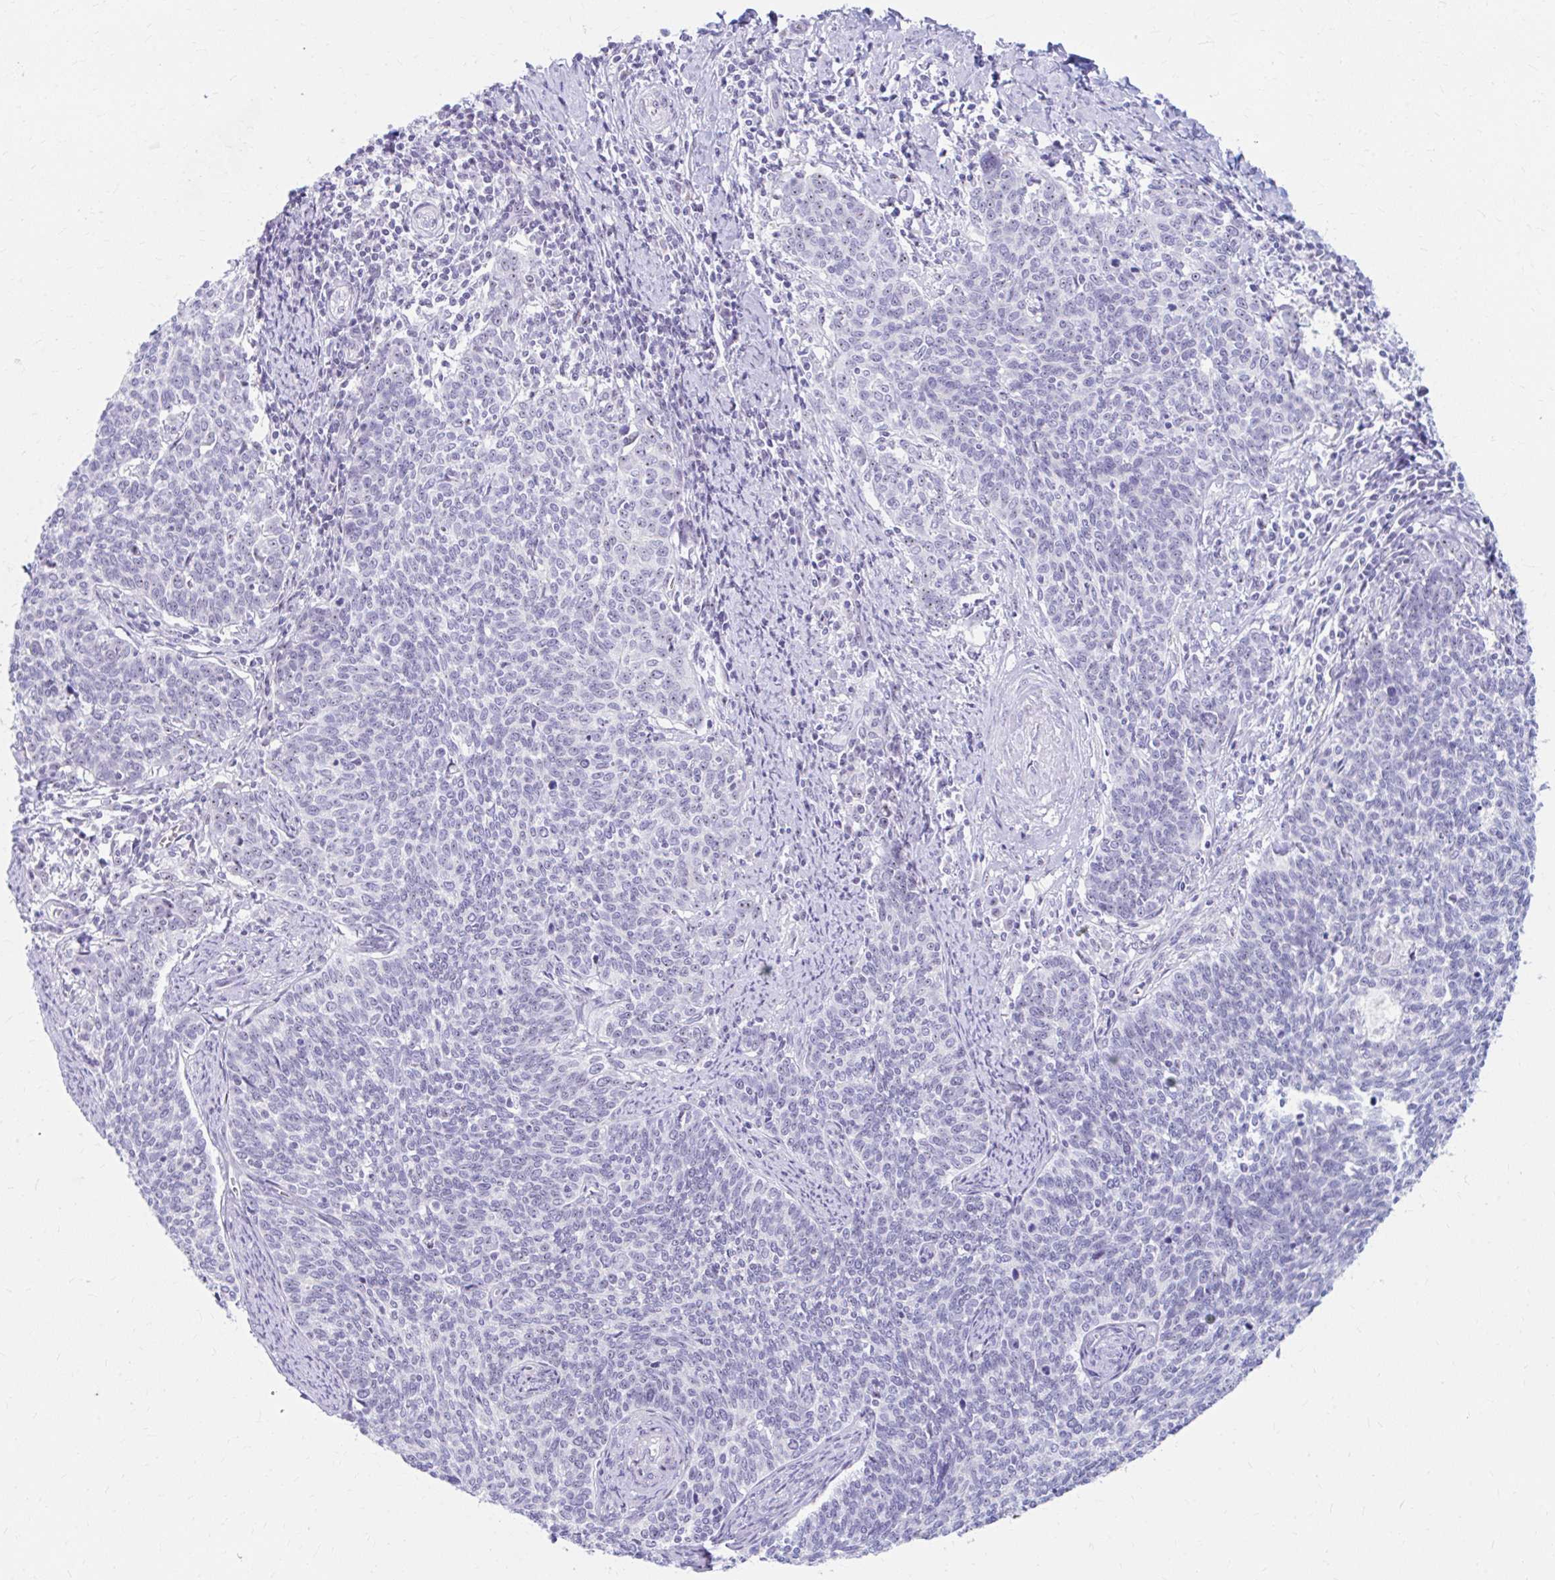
{"staining": {"intensity": "weak", "quantity": "<25%", "location": "nuclear"}, "tissue": "cervical cancer", "cell_type": "Tumor cells", "image_type": "cancer", "snomed": [{"axis": "morphology", "description": "Squamous cell carcinoma, NOS"}, {"axis": "topography", "description": "Cervix"}], "caption": "An immunohistochemistry image of cervical squamous cell carcinoma is shown. There is no staining in tumor cells of cervical squamous cell carcinoma. (Stains: DAB (3,3'-diaminobenzidine) immunohistochemistry with hematoxylin counter stain, Microscopy: brightfield microscopy at high magnification).", "gene": "FTSJ3", "patient": {"sex": "female", "age": 39}}